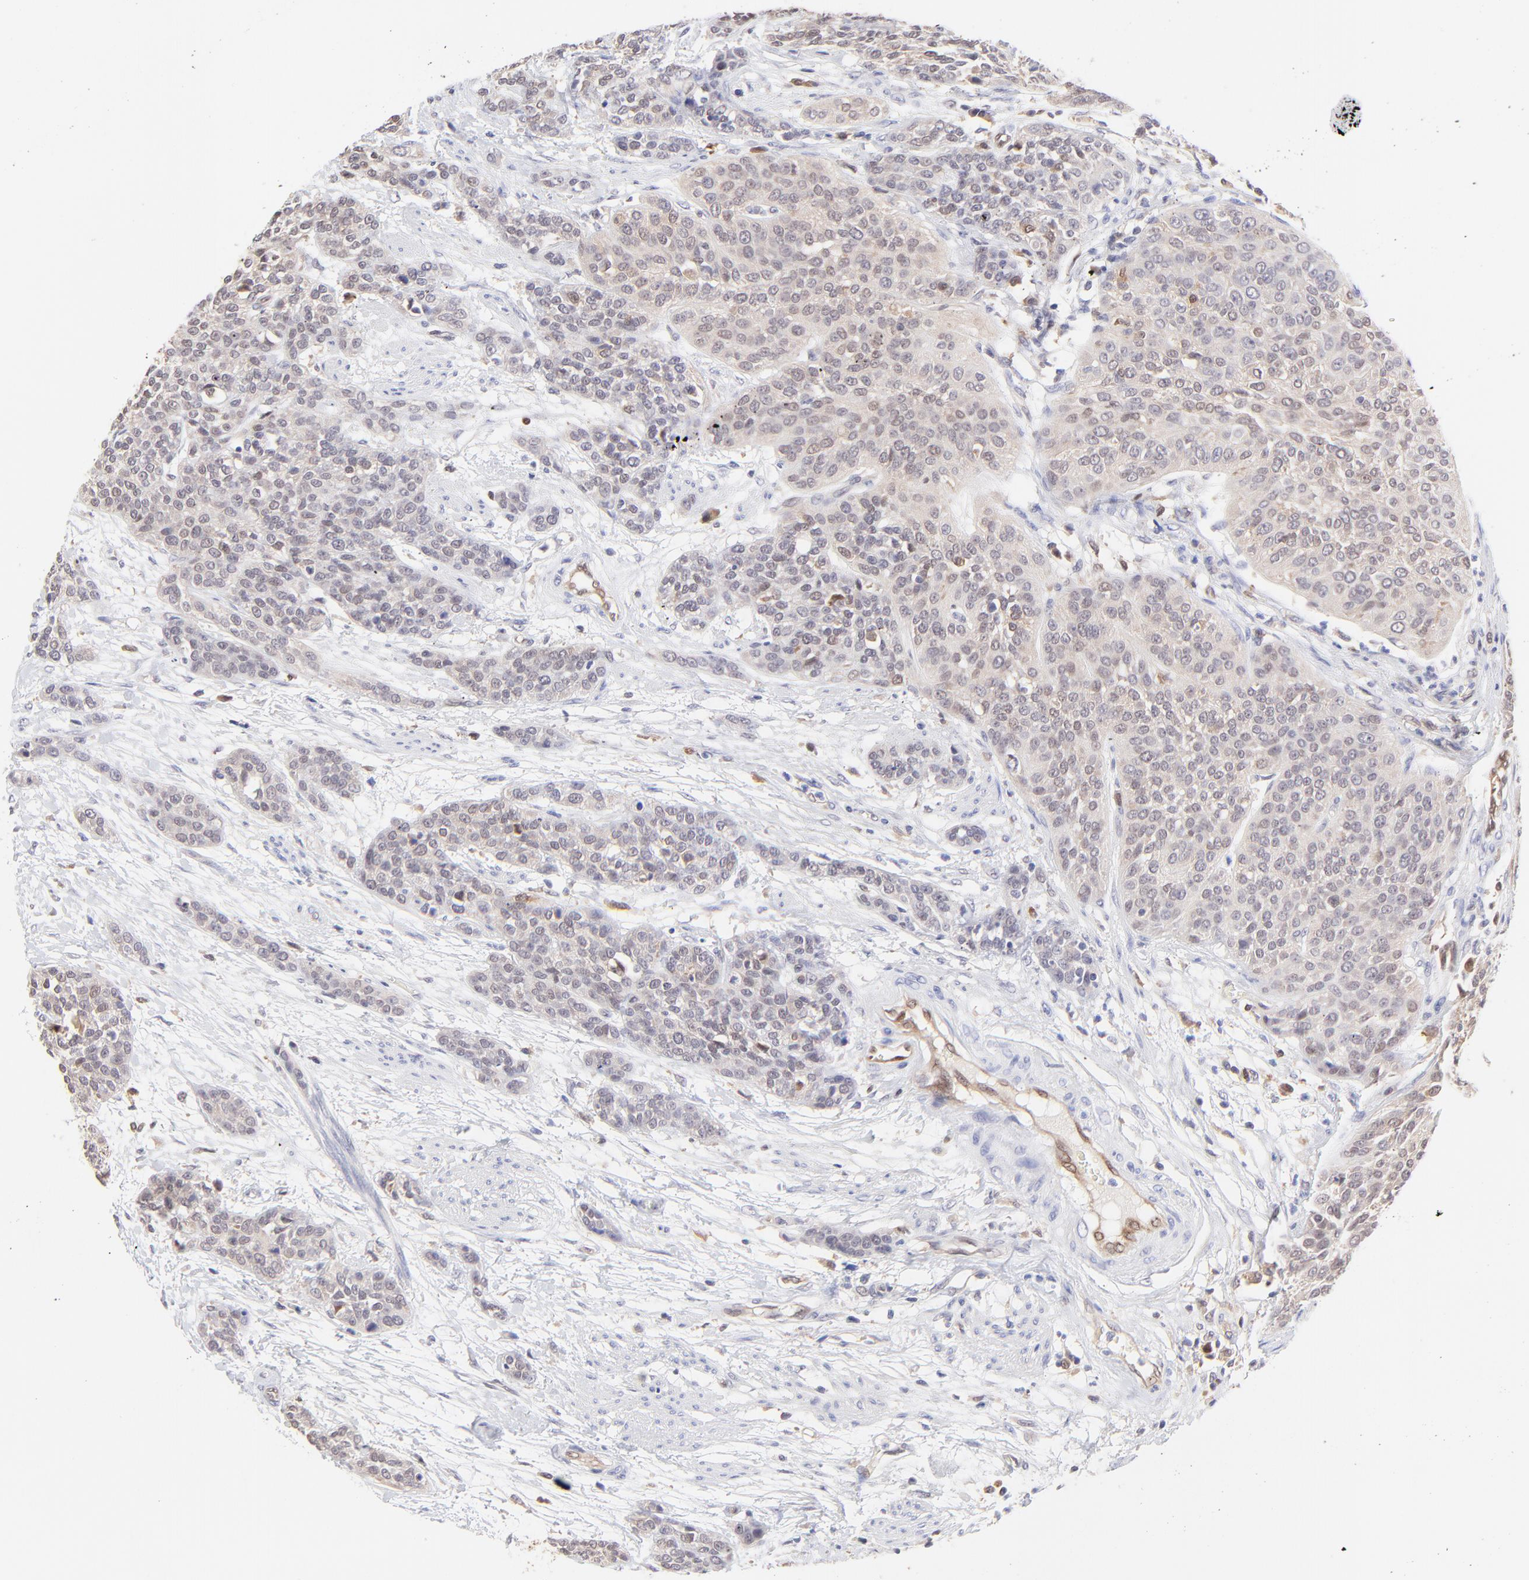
{"staining": {"intensity": "weak", "quantity": "25%-75%", "location": "cytoplasmic/membranous,nuclear"}, "tissue": "urothelial cancer", "cell_type": "Tumor cells", "image_type": "cancer", "snomed": [{"axis": "morphology", "description": "Urothelial carcinoma, High grade"}, {"axis": "topography", "description": "Urinary bladder"}], "caption": "Protein positivity by immunohistochemistry demonstrates weak cytoplasmic/membranous and nuclear positivity in about 25%-75% of tumor cells in urothelial carcinoma (high-grade). Using DAB (3,3'-diaminobenzidine) (brown) and hematoxylin (blue) stains, captured at high magnification using brightfield microscopy.", "gene": "HYAL1", "patient": {"sex": "male", "age": 56}}